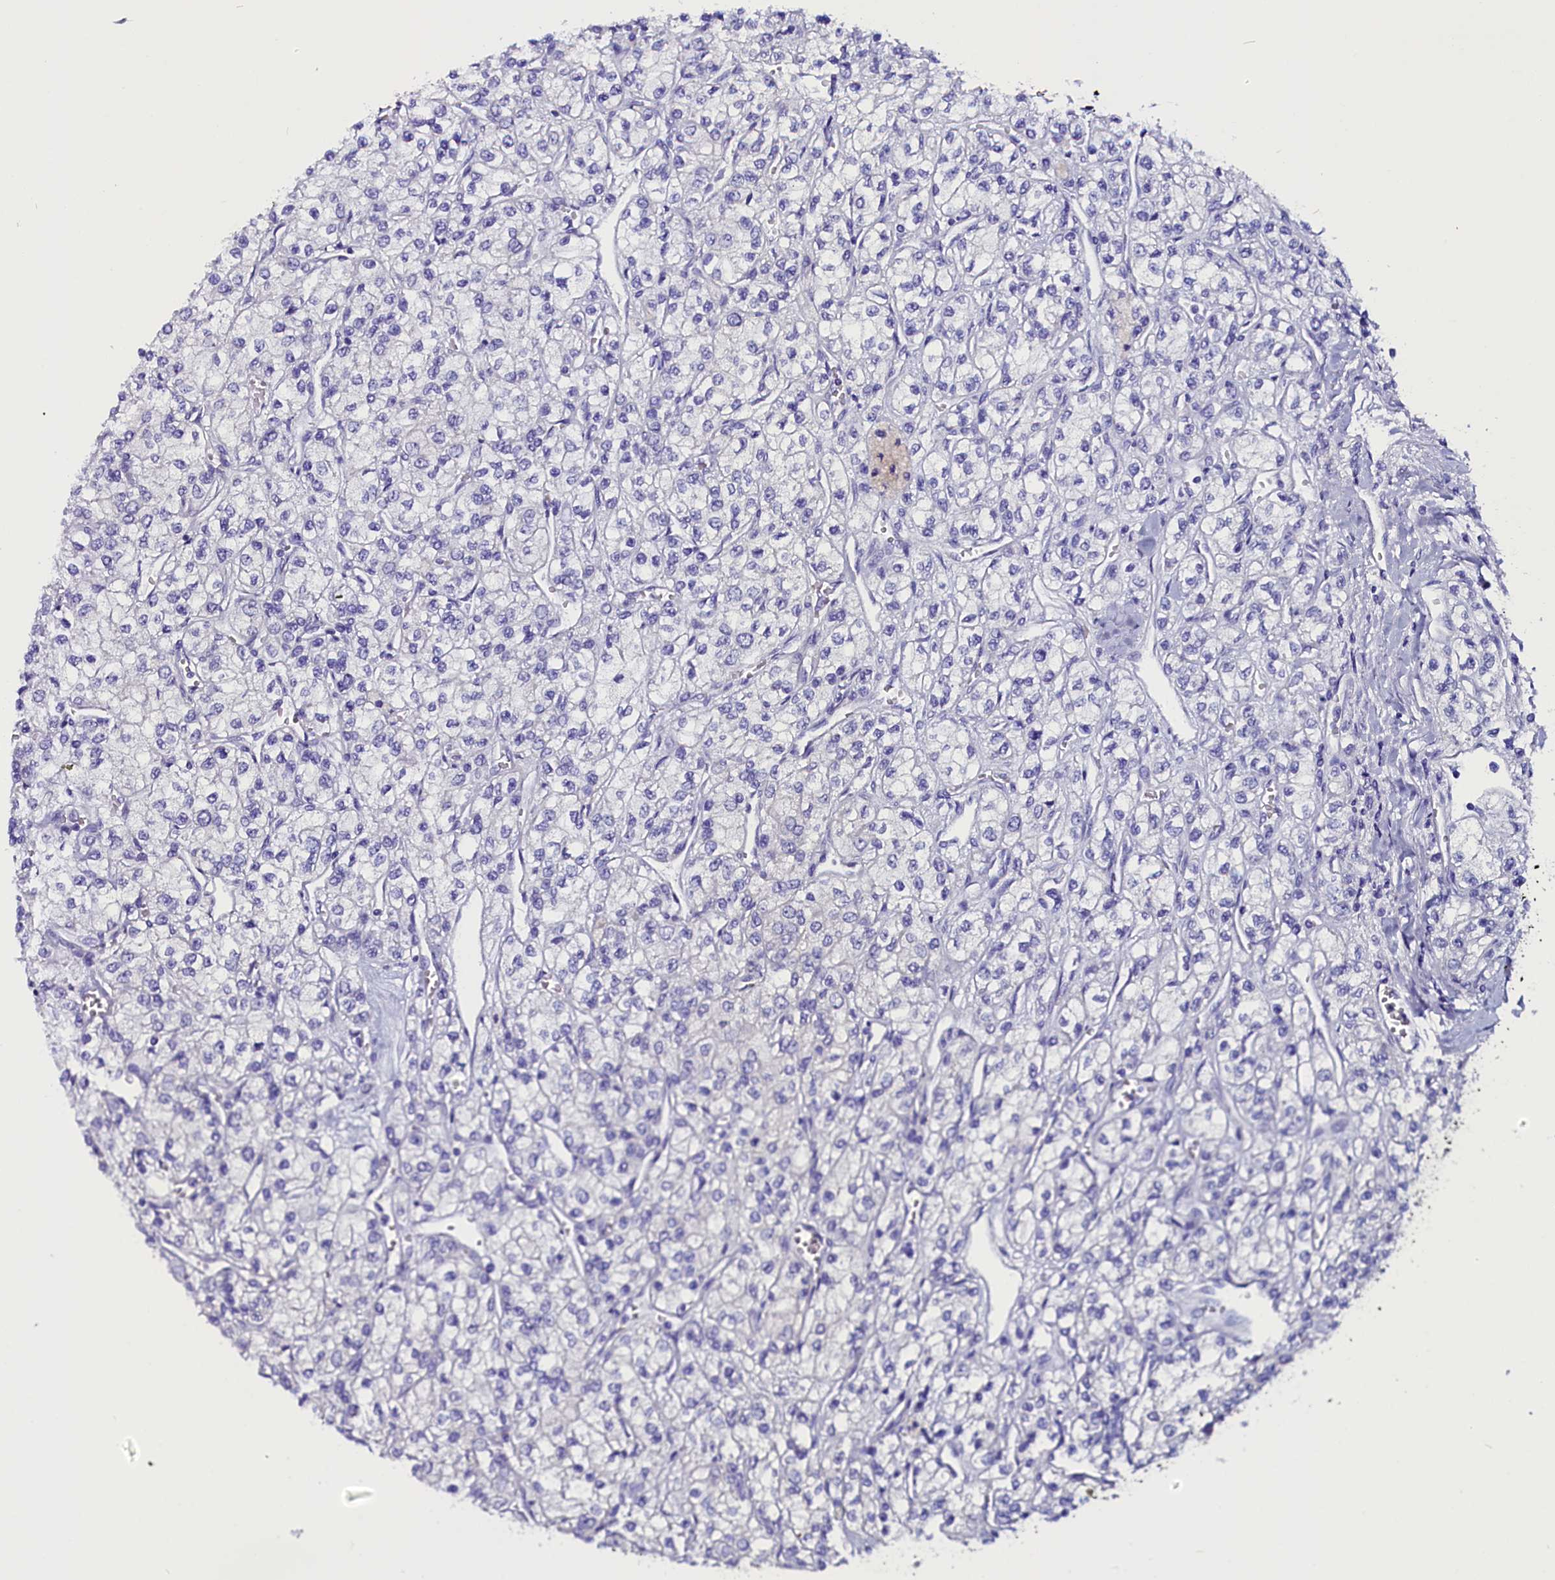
{"staining": {"intensity": "negative", "quantity": "none", "location": "none"}, "tissue": "renal cancer", "cell_type": "Tumor cells", "image_type": "cancer", "snomed": [{"axis": "morphology", "description": "Adenocarcinoma, NOS"}, {"axis": "topography", "description": "Kidney"}], "caption": "IHC histopathology image of adenocarcinoma (renal) stained for a protein (brown), which demonstrates no positivity in tumor cells. (DAB IHC with hematoxylin counter stain).", "gene": "CIAPIN1", "patient": {"sex": "male", "age": 80}}